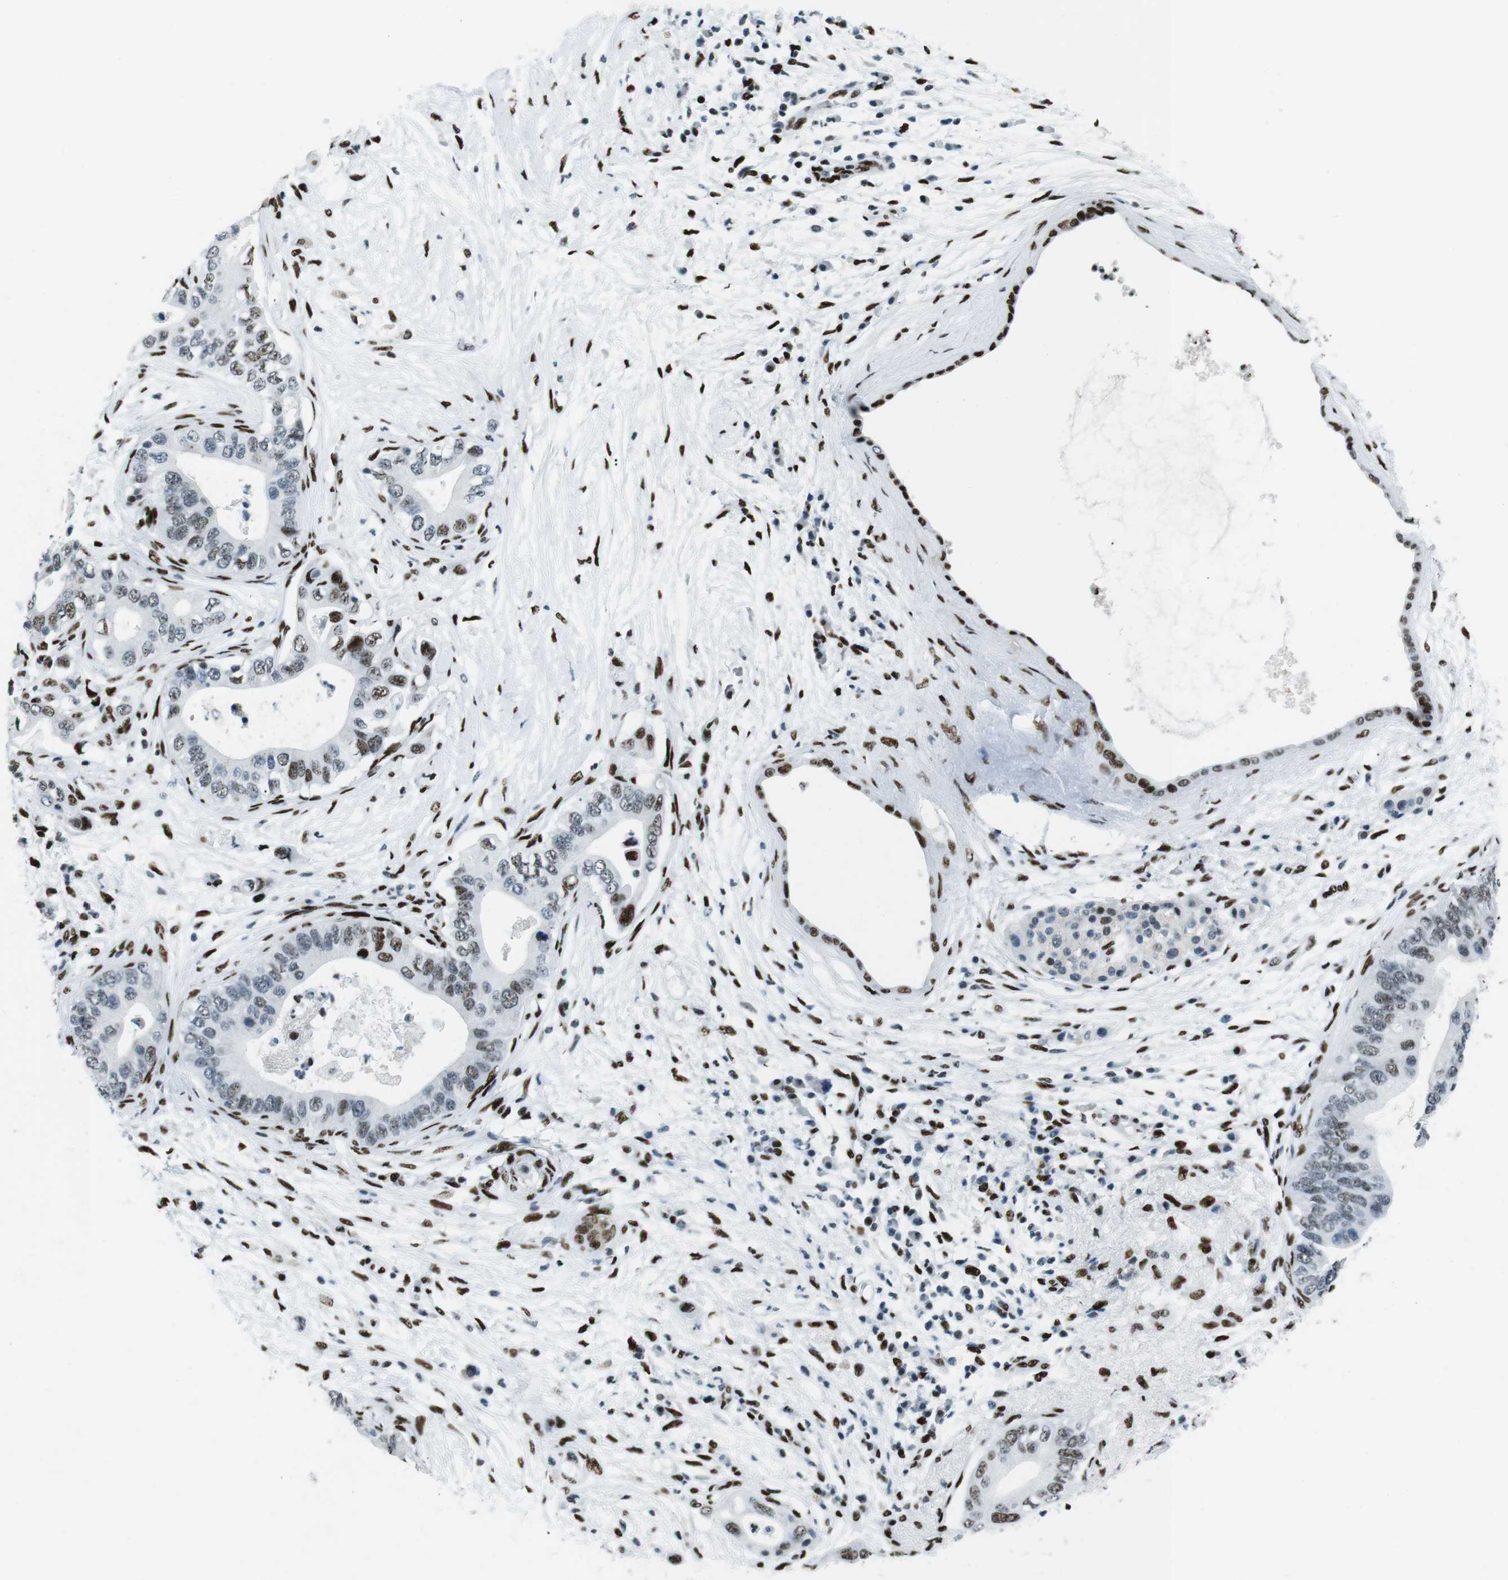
{"staining": {"intensity": "moderate", "quantity": "25%-75%", "location": "nuclear"}, "tissue": "pancreatic cancer", "cell_type": "Tumor cells", "image_type": "cancer", "snomed": [{"axis": "morphology", "description": "Adenocarcinoma, NOS"}, {"axis": "topography", "description": "Pancreas"}], "caption": "Pancreatic cancer tissue demonstrates moderate nuclear positivity in about 25%-75% of tumor cells, visualized by immunohistochemistry.", "gene": "PML", "patient": {"sex": "male", "age": 77}}